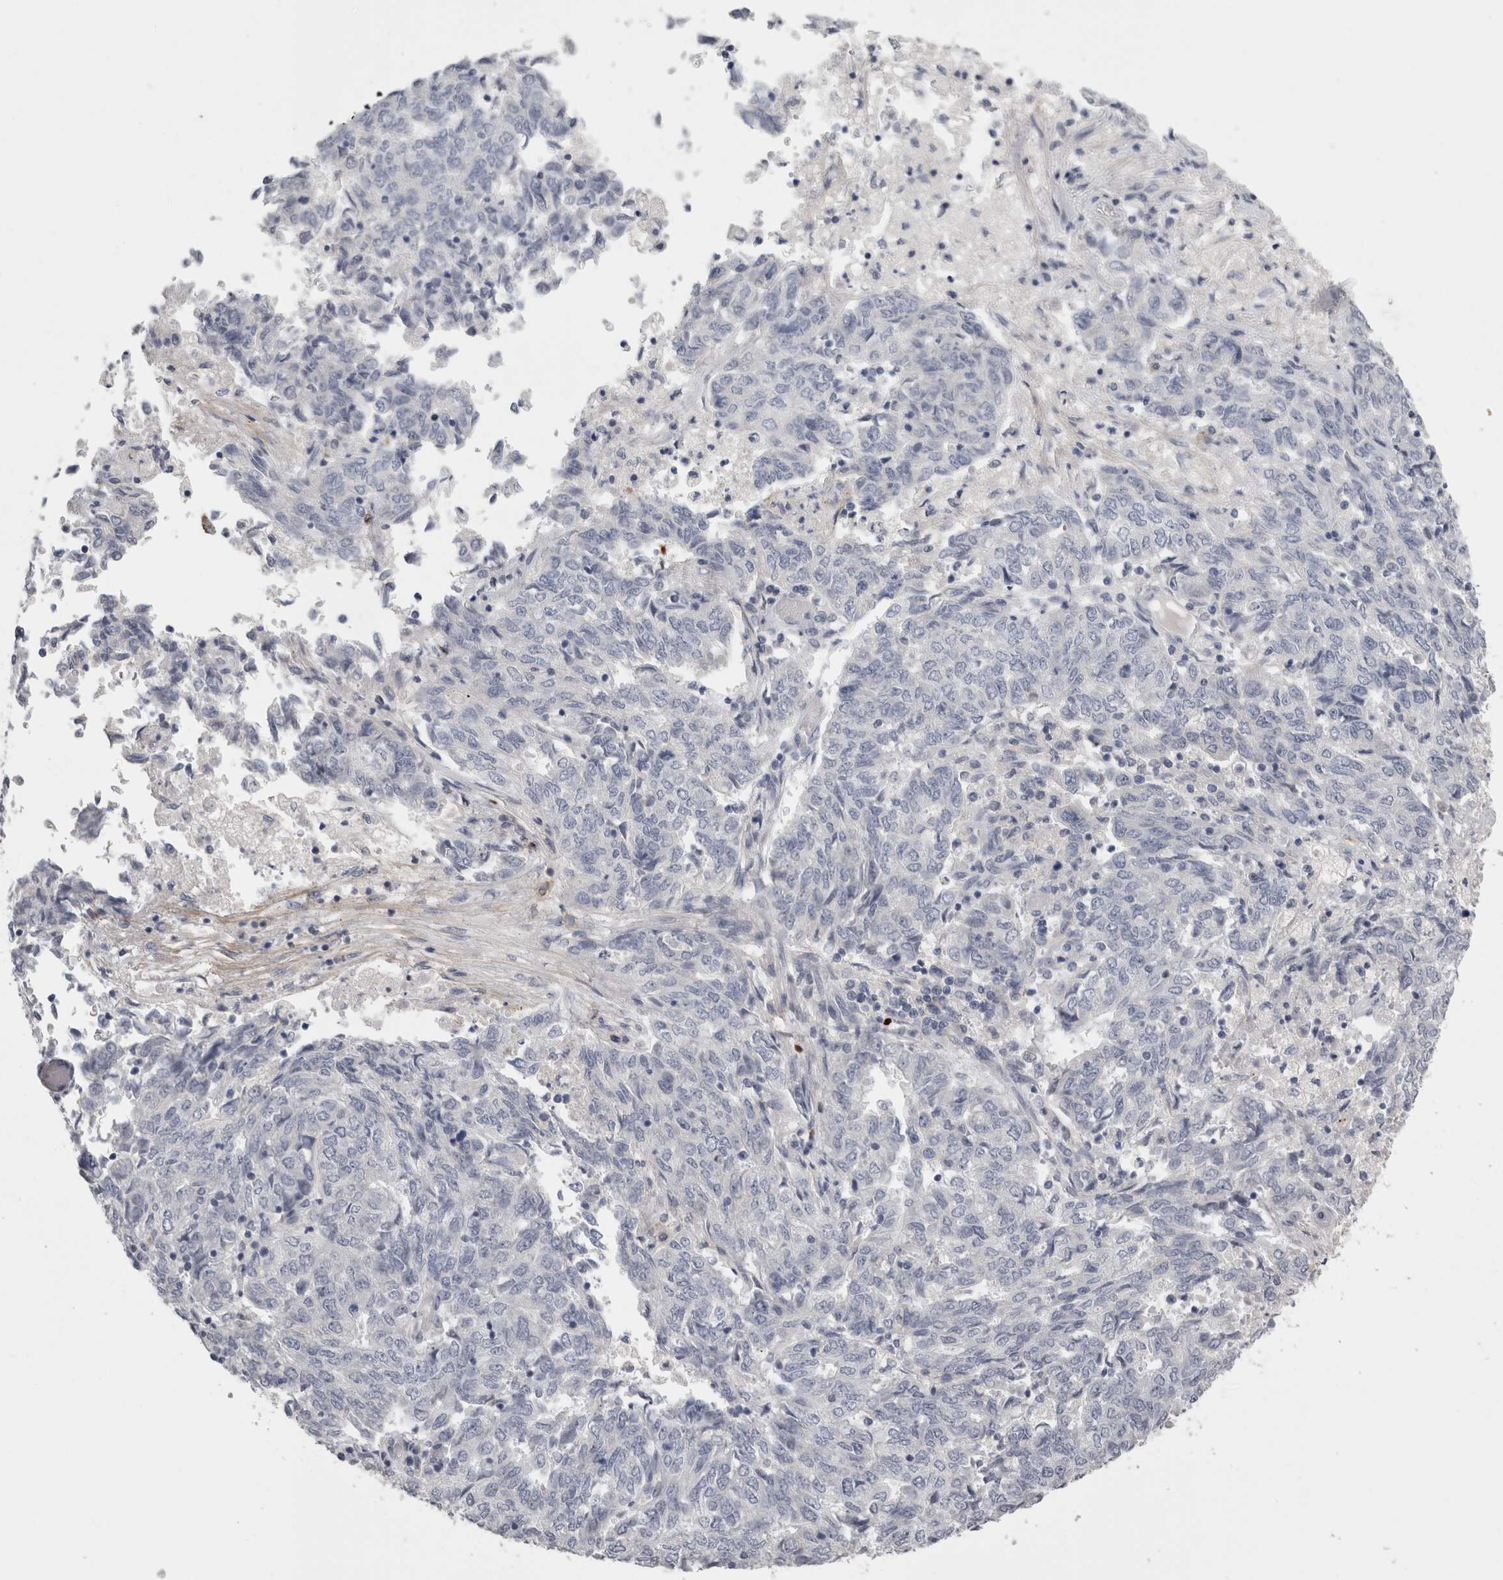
{"staining": {"intensity": "negative", "quantity": "none", "location": "none"}, "tissue": "endometrial cancer", "cell_type": "Tumor cells", "image_type": "cancer", "snomed": [{"axis": "morphology", "description": "Adenocarcinoma, NOS"}, {"axis": "topography", "description": "Endometrium"}], "caption": "Tumor cells are negative for brown protein staining in endometrial cancer (adenocarcinoma). (Brightfield microscopy of DAB immunohistochemistry at high magnification).", "gene": "TCAP", "patient": {"sex": "female", "age": 80}}